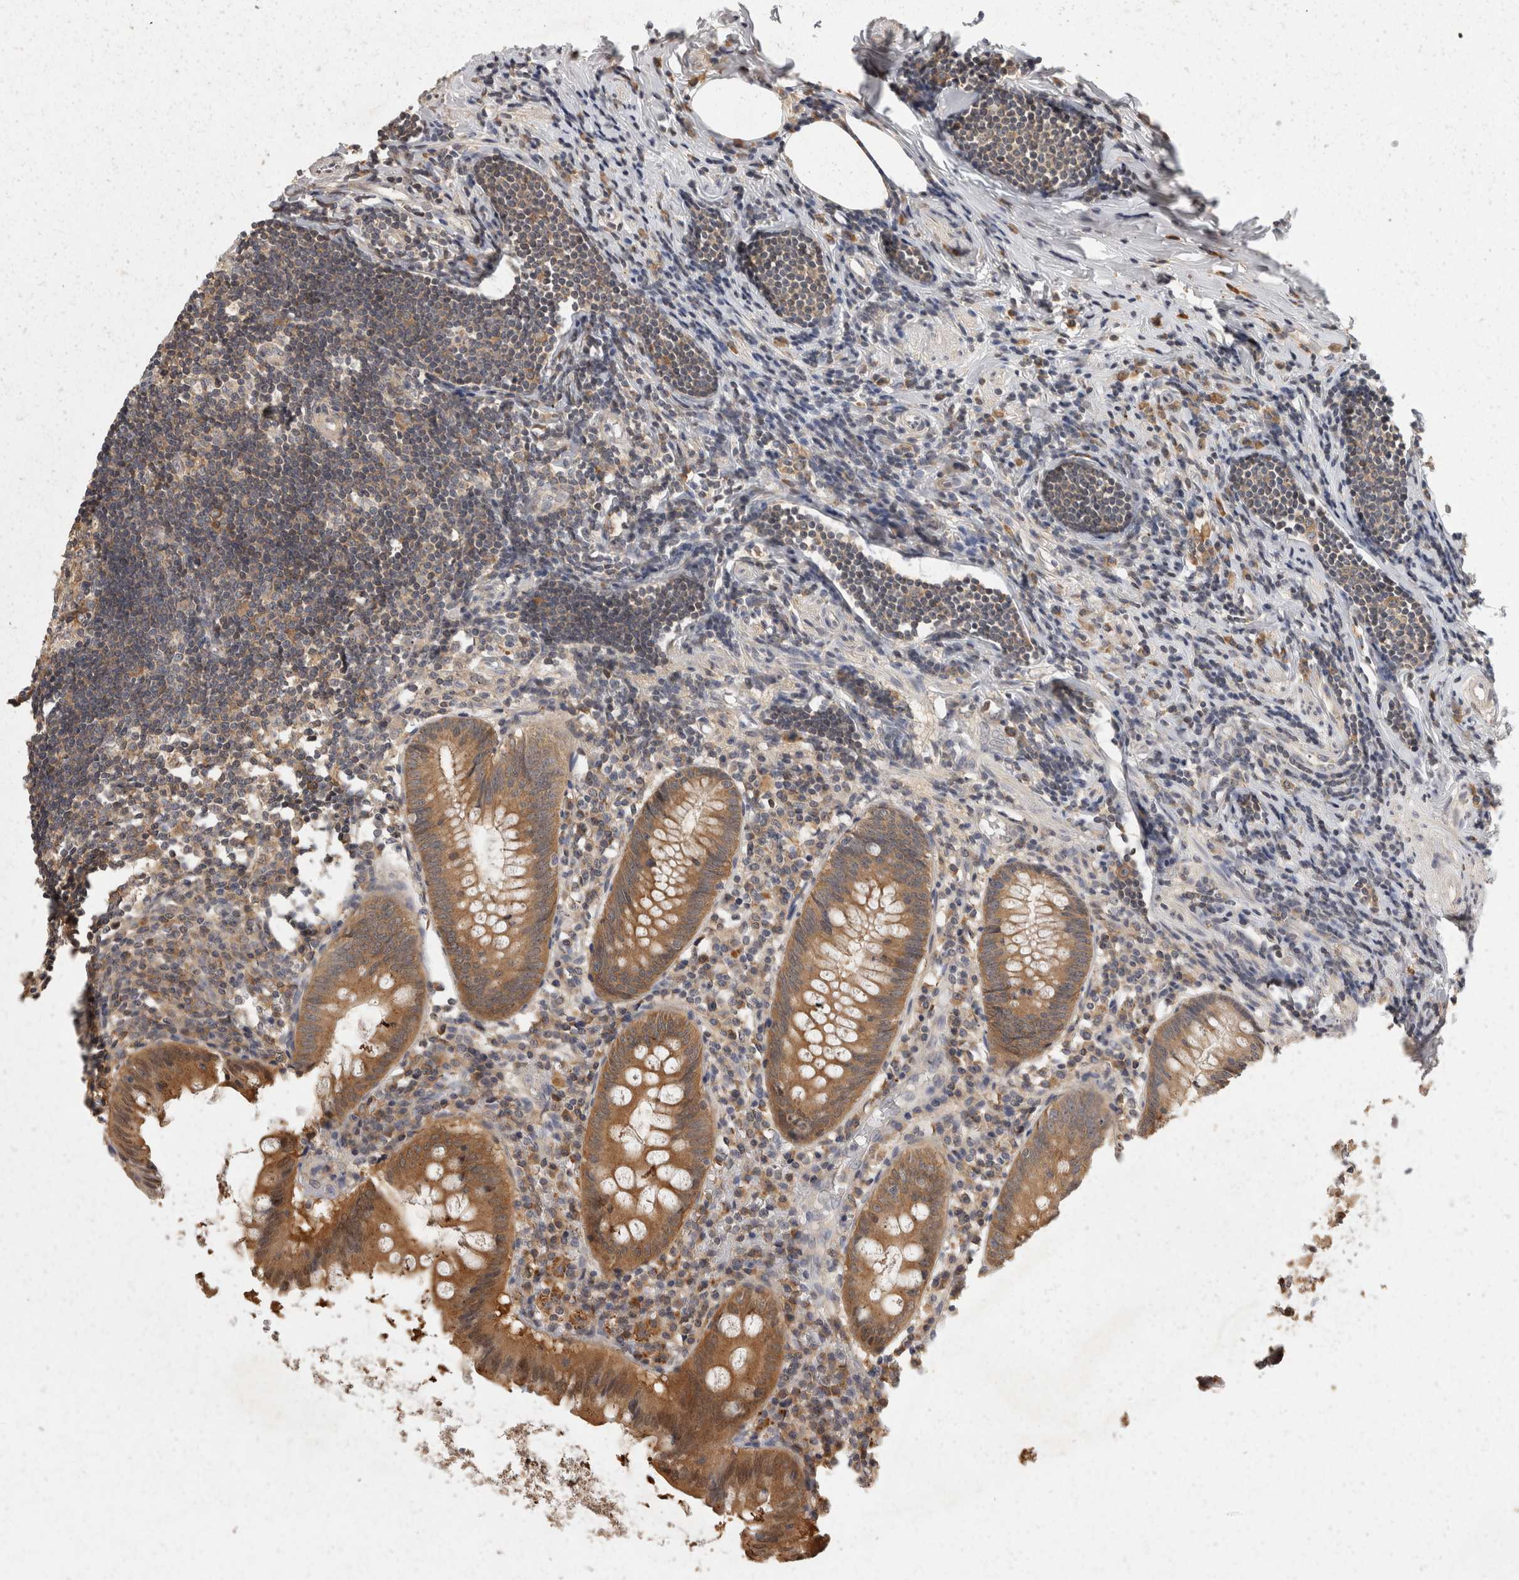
{"staining": {"intensity": "moderate", "quantity": ">75%", "location": "cytoplasmic/membranous"}, "tissue": "appendix", "cell_type": "Glandular cells", "image_type": "normal", "snomed": [{"axis": "morphology", "description": "Normal tissue, NOS"}, {"axis": "topography", "description": "Appendix"}], "caption": "Protein analysis of benign appendix demonstrates moderate cytoplasmic/membranous positivity in about >75% of glandular cells.", "gene": "ACAT2", "patient": {"sex": "female", "age": 54}}